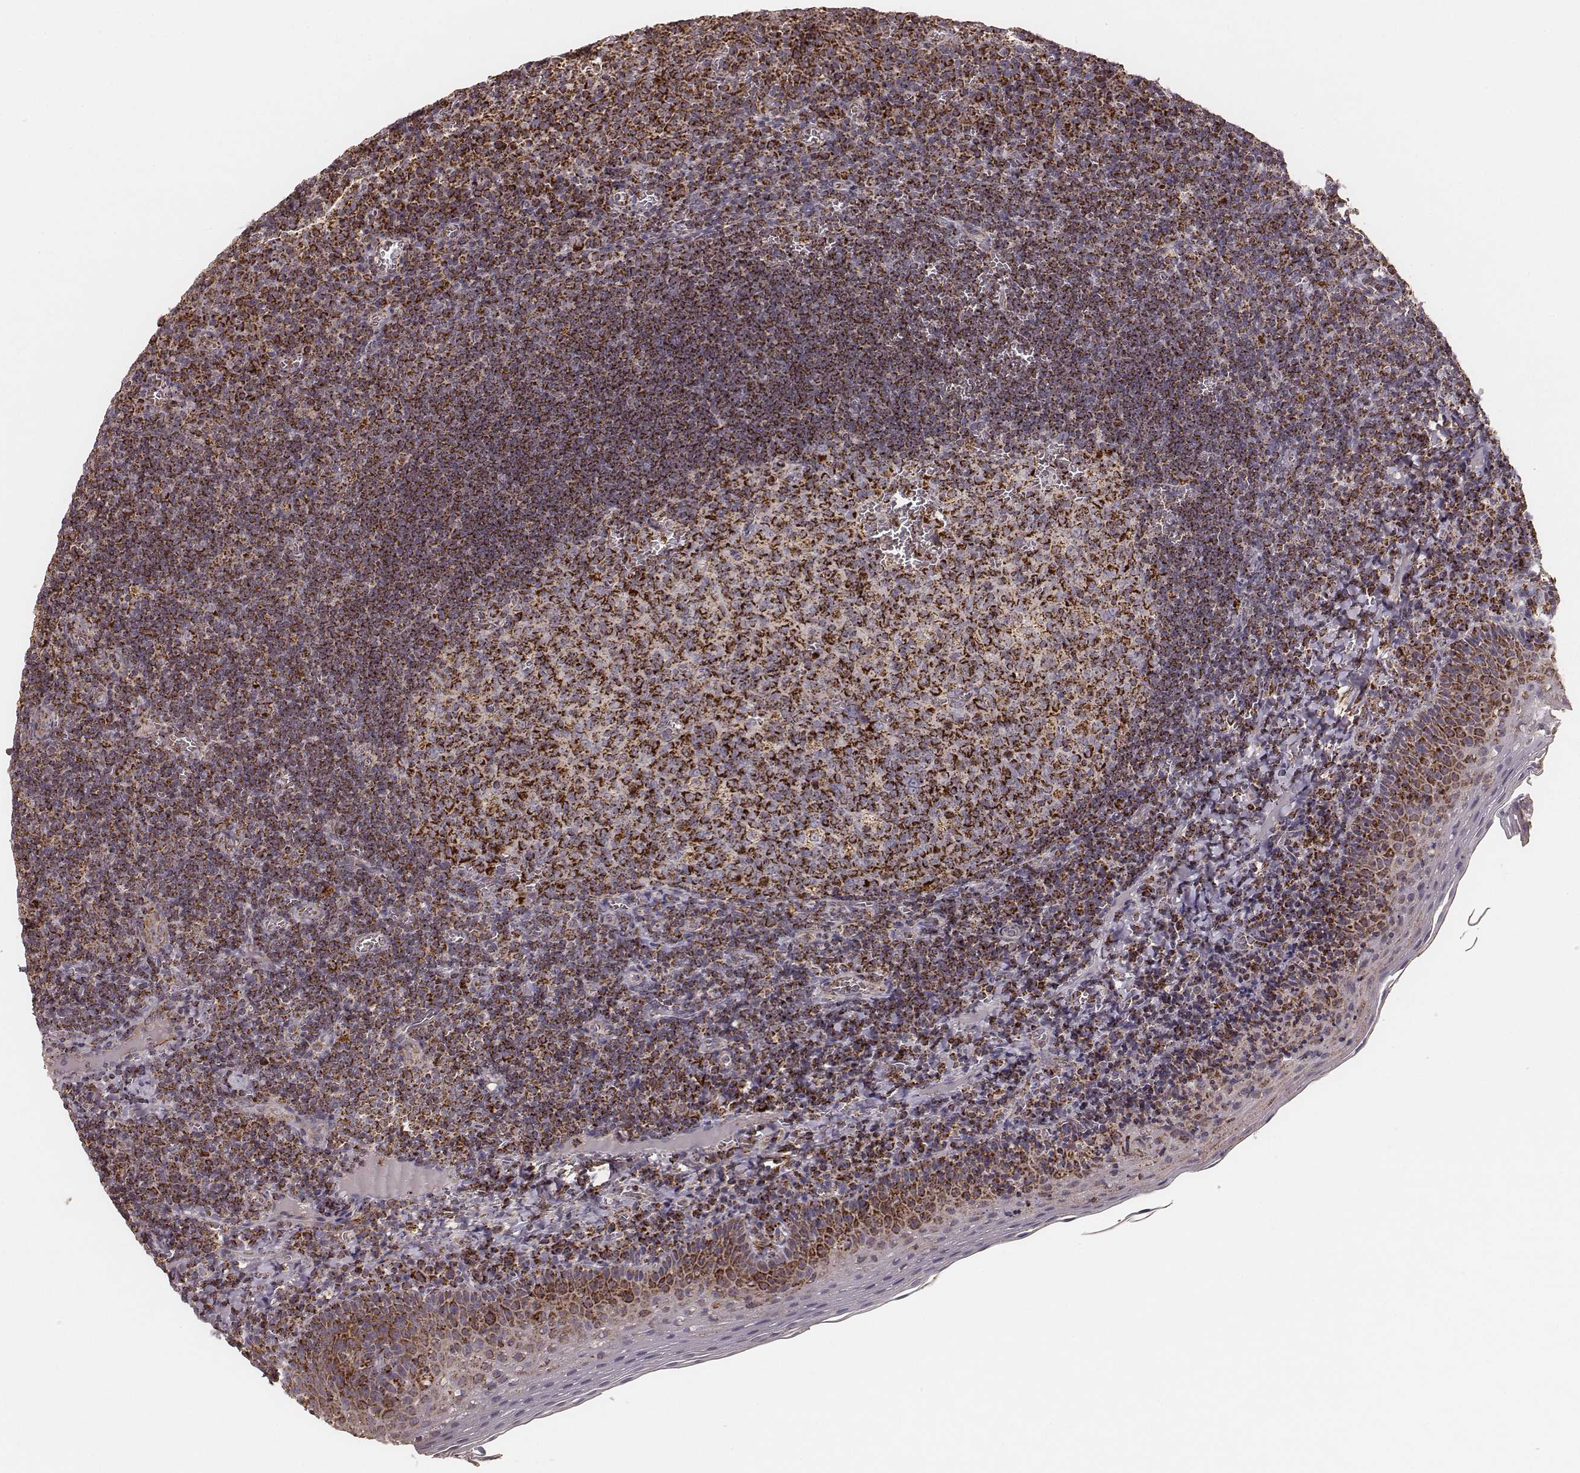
{"staining": {"intensity": "strong", "quantity": ">75%", "location": "cytoplasmic/membranous"}, "tissue": "tonsil", "cell_type": "Germinal center cells", "image_type": "normal", "snomed": [{"axis": "morphology", "description": "Normal tissue, NOS"}, {"axis": "morphology", "description": "Inflammation, NOS"}, {"axis": "topography", "description": "Tonsil"}], "caption": "Human tonsil stained with a brown dye demonstrates strong cytoplasmic/membranous positive staining in about >75% of germinal center cells.", "gene": "CS", "patient": {"sex": "female", "age": 31}}